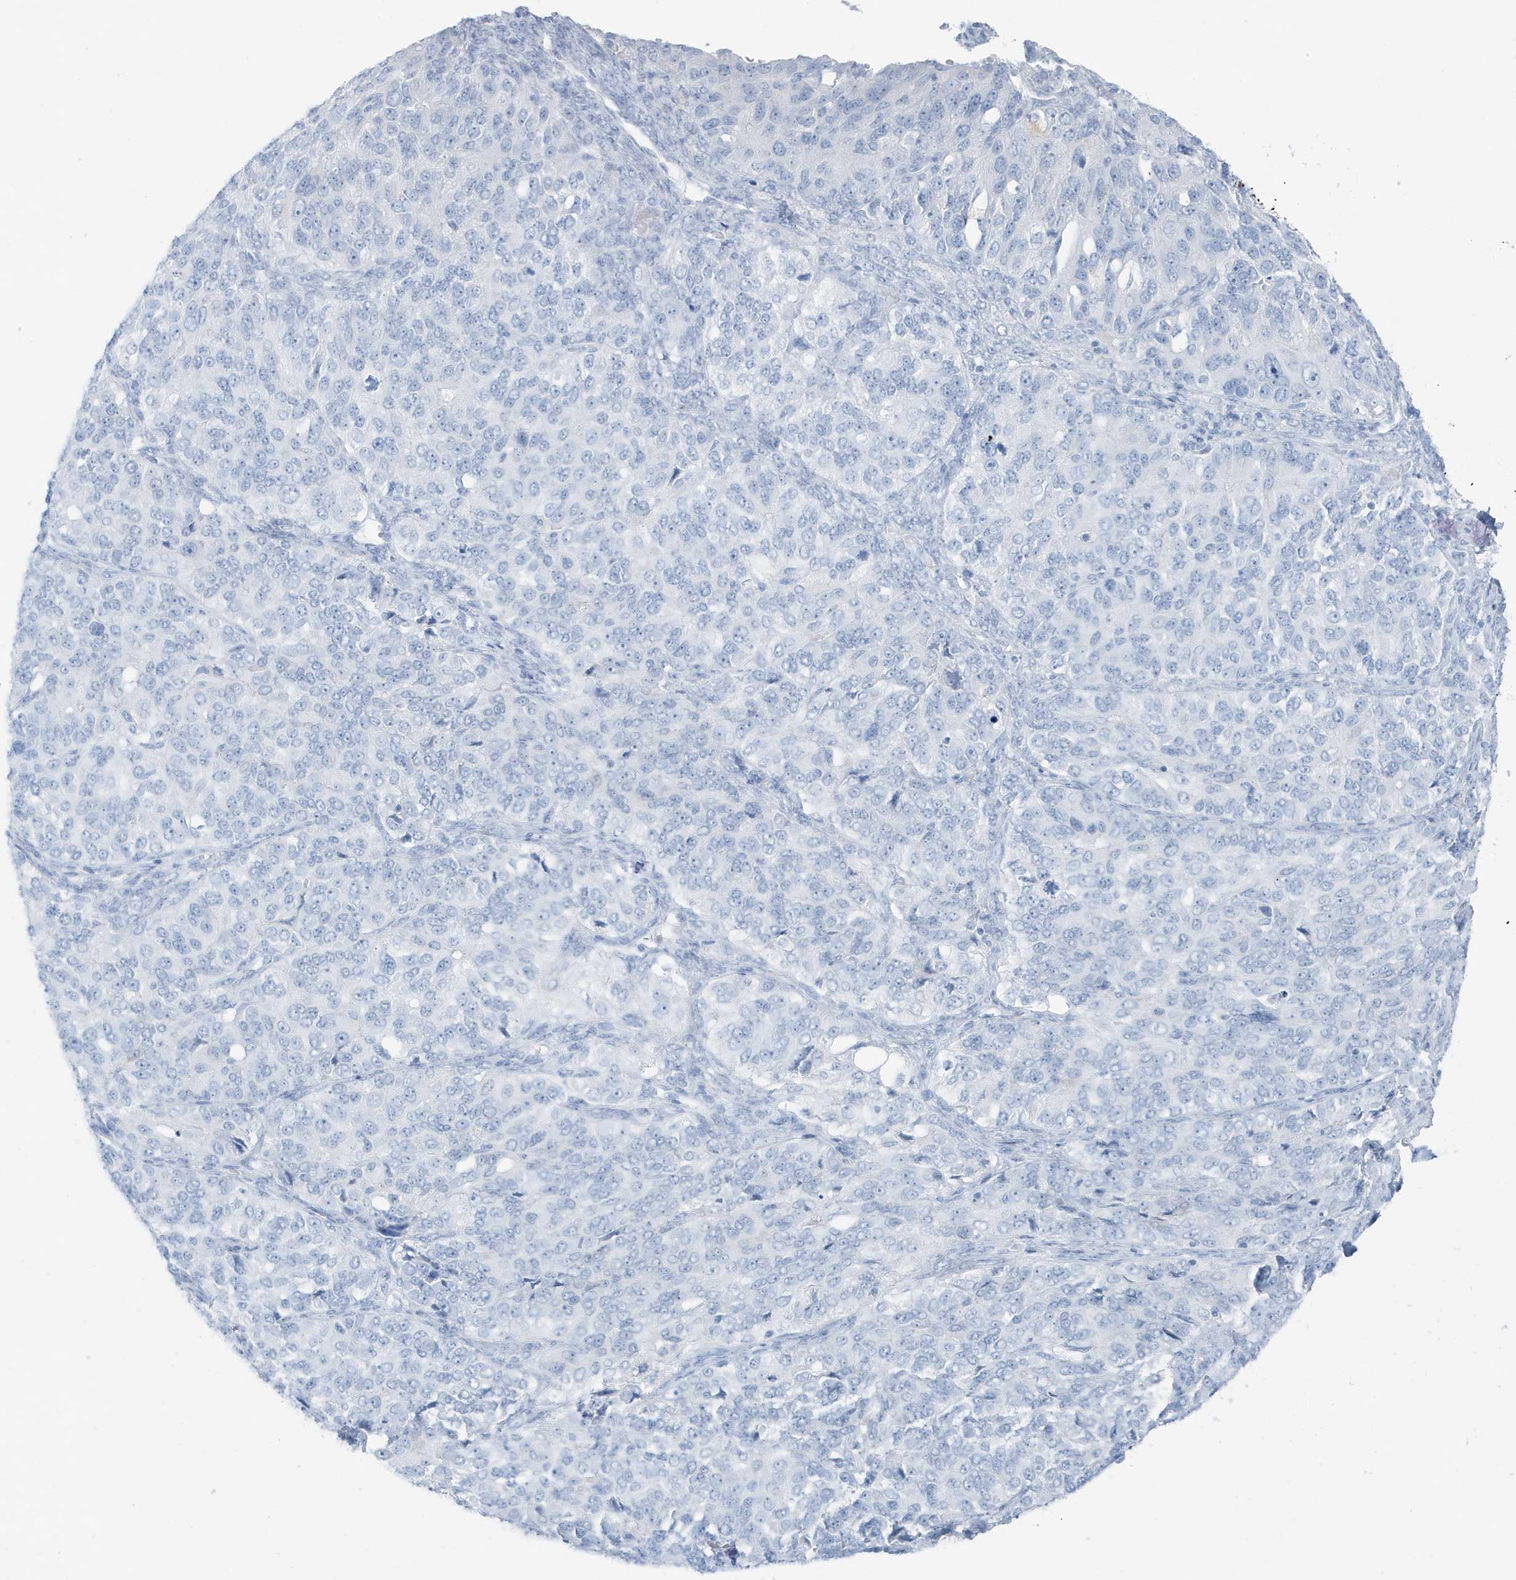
{"staining": {"intensity": "negative", "quantity": "none", "location": "none"}, "tissue": "ovarian cancer", "cell_type": "Tumor cells", "image_type": "cancer", "snomed": [{"axis": "morphology", "description": "Carcinoma, endometroid"}, {"axis": "topography", "description": "Ovary"}], "caption": "DAB immunohistochemical staining of ovarian endometroid carcinoma exhibits no significant expression in tumor cells. (IHC, brightfield microscopy, high magnification).", "gene": "ZFP64", "patient": {"sex": "female", "age": 51}}